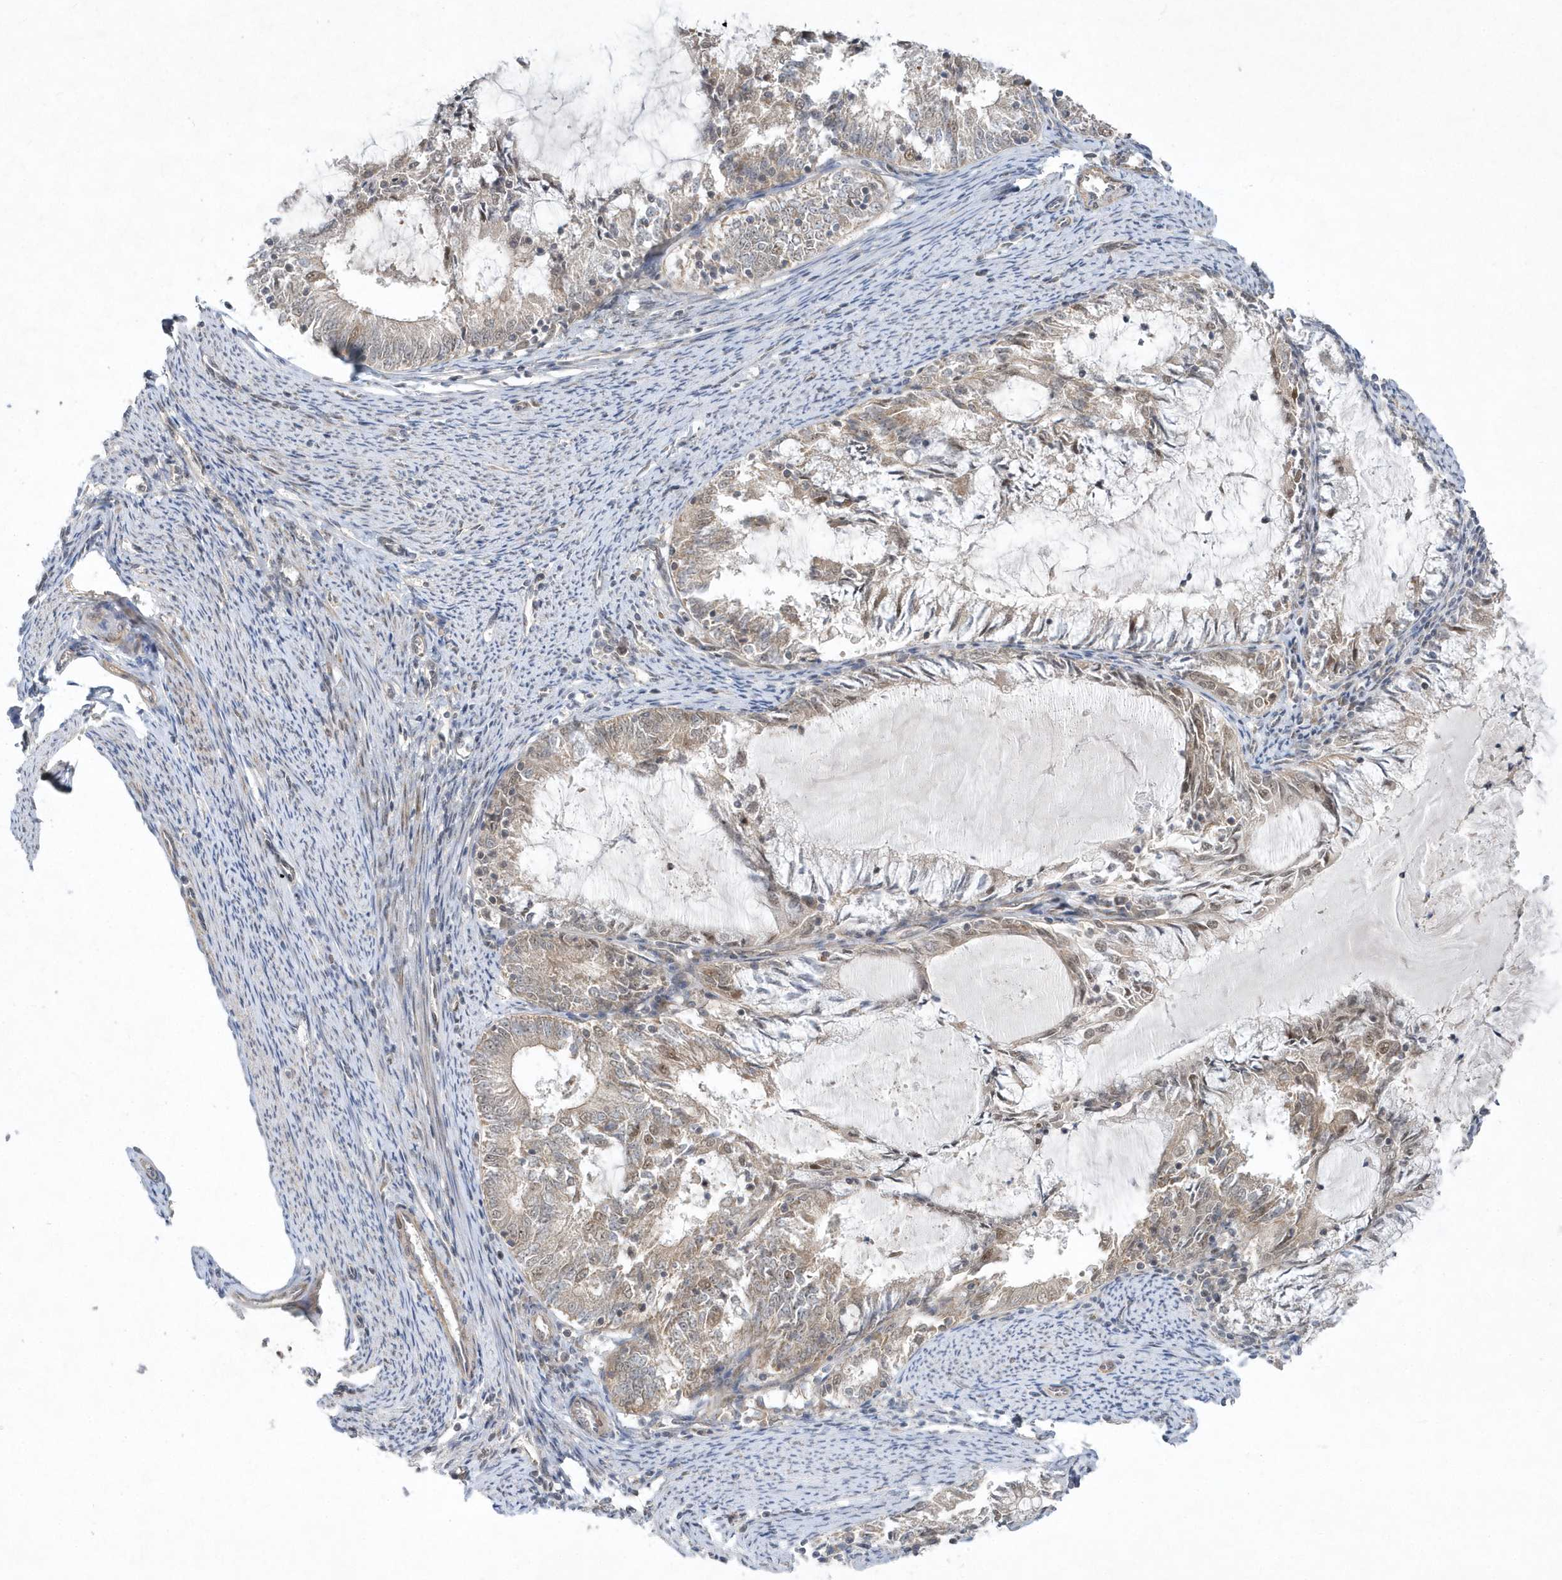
{"staining": {"intensity": "weak", "quantity": "25%-75%", "location": "cytoplasmic/membranous,nuclear"}, "tissue": "endometrial cancer", "cell_type": "Tumor cells", "image_type": "cancer", "snomed": [{"axis": "morphology", "description": "Adenocarcinoma, NOS"}, {"axis": "topography", "description": "Endometrium"}], "caption": "Adenocarcinoma (endometrial) stained for a protein shows weak cytoplasmic/membranous and nuclear positivity in tumor cells. The protein is stained brown, and the nuclei are stained in blue (DAB IHC with brightfield microscopy, high magnification).", "gene": "MXI1", "patient": {"sex": "female", "age": 57}}